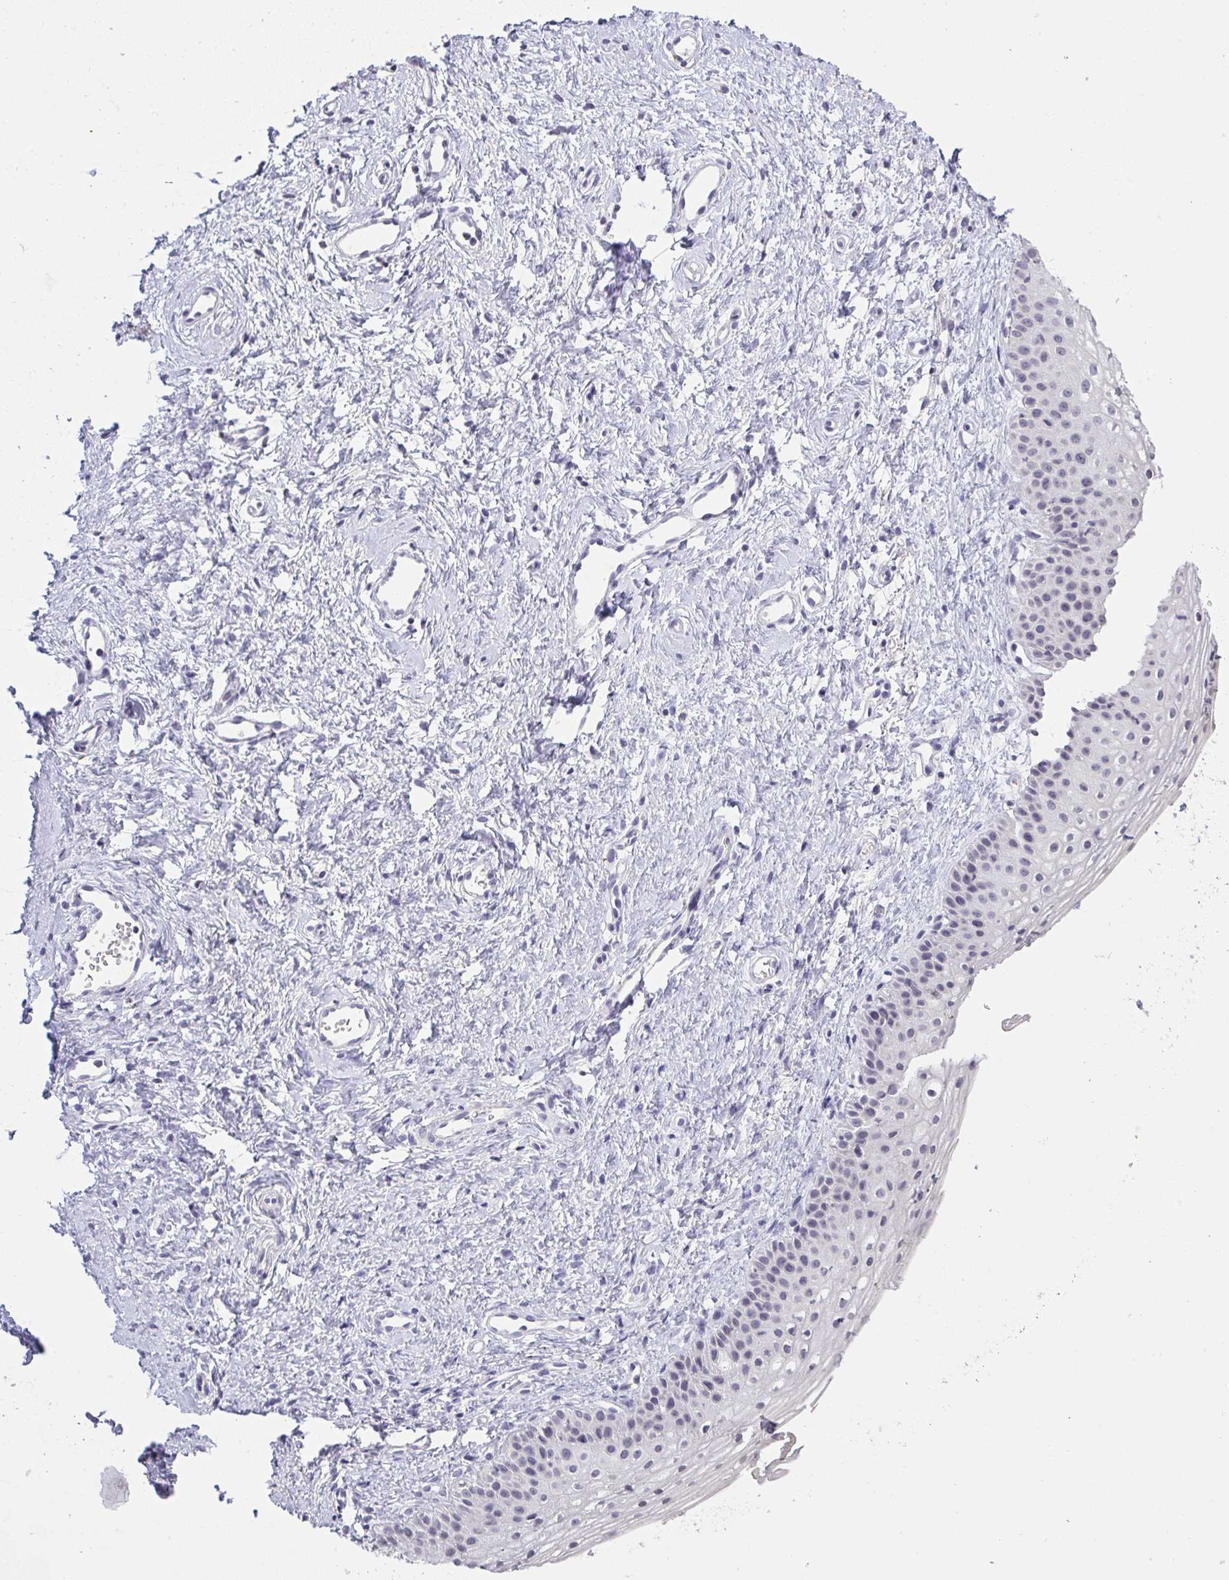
{"staining": {"intensity": "negative", "quantity": "none", "location": "none"}, "tissue": "vagina", "cell_type": "Squamous epithelial cells", "image_type": "normal", "snomed": [{"axis": "morphology", "description": "Normal tissue, NOS"}, {"axis": "topography", "description": "Vagina"}], "caption": "The histopathology image reveals no significant expression in squamous epithelial cells of vagina.", "gene": "CACNA1S", "patient": {"sex": "female", "age": 65}}